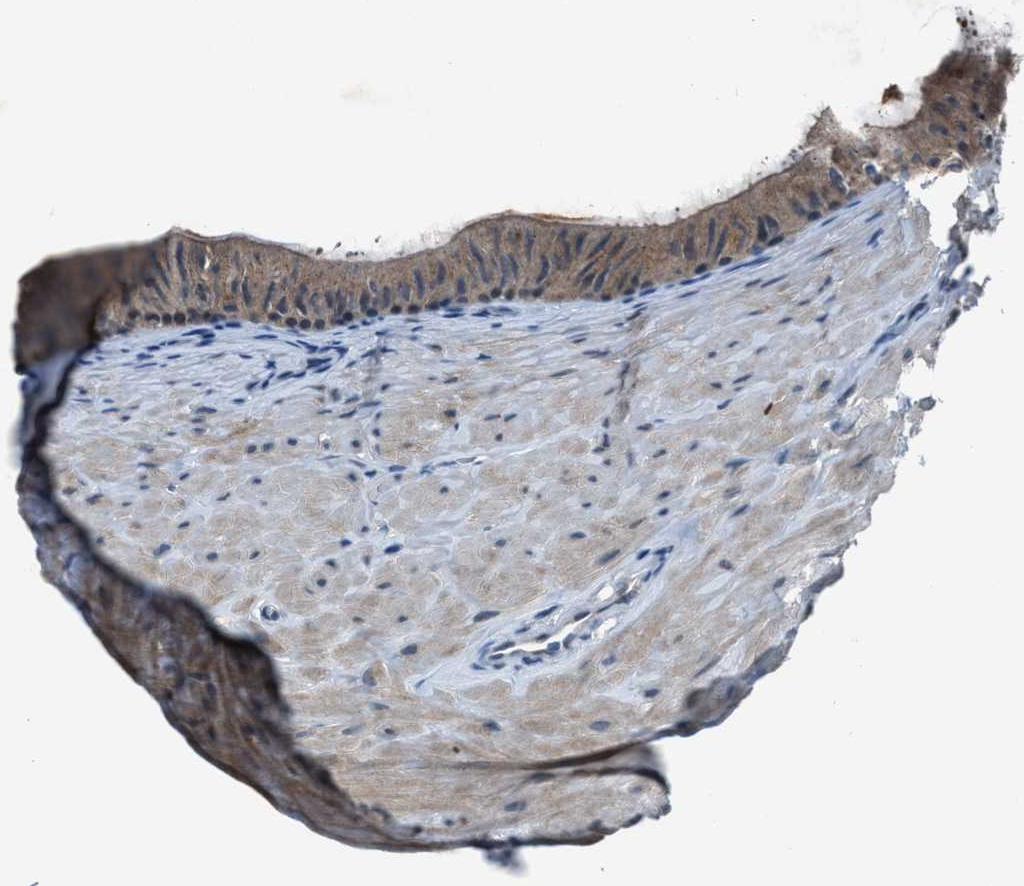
{"staining": {"intensity": "moderate", "quantity": ">75%", "location": "cytoplasmic/membranous"}, "tissue": "epididymis", "cell_type": "Glandular cells", "image_type": "normal", "snomed": [{"axis": "morphology", "description": "Normal tissue, NOS"}, {"axis": "topography", "description": "Epididymis"}], "caption": "The photomicrograph reveals immunohistochemical staining of unremarkable epididymis. There is moderate cytoplasmic/membranous positivity is present in about >75% of glandular cells.", "gene": "DUSP19", "patient": {"sex": "male", "age": 34}}